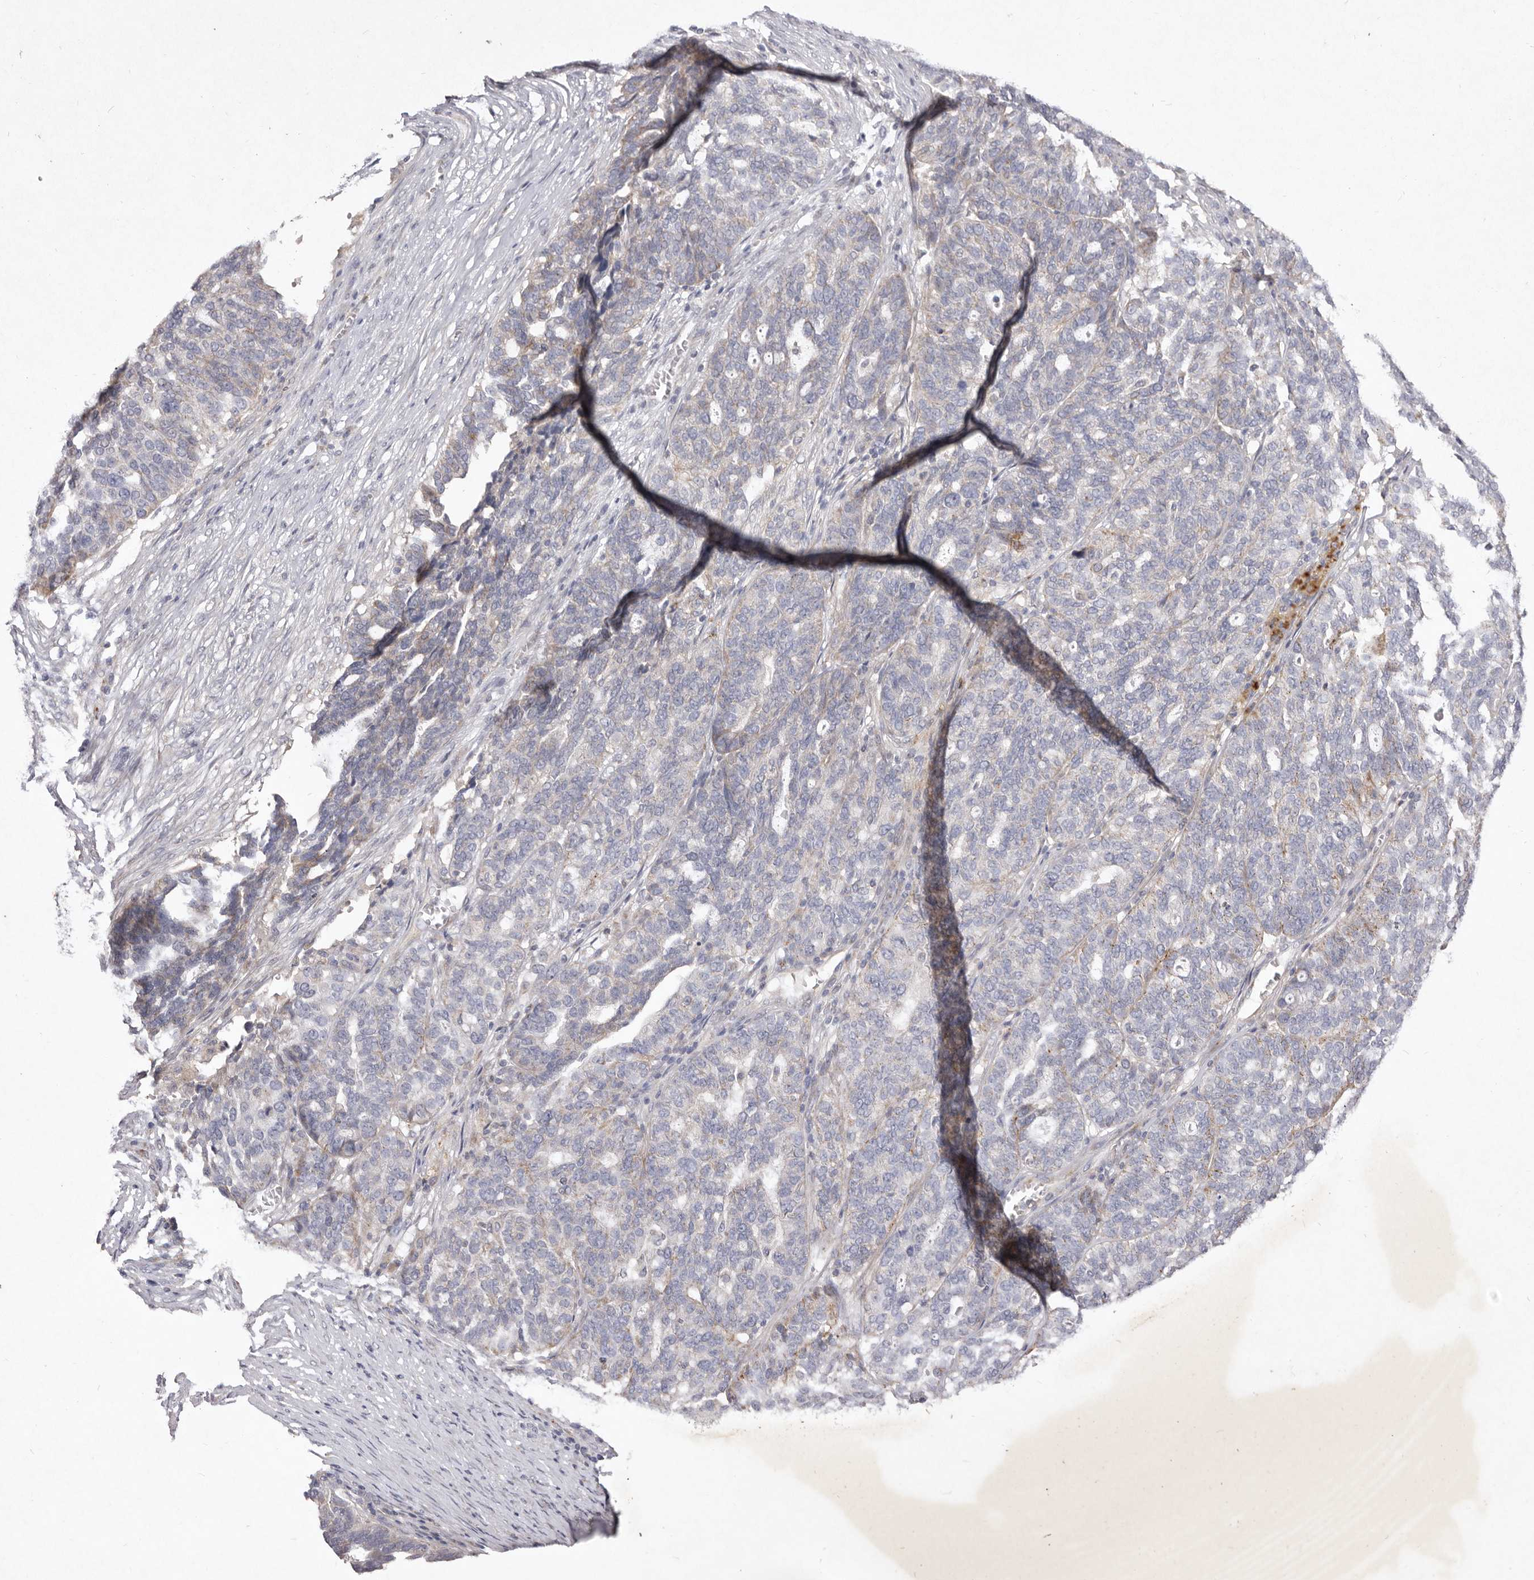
{"staining": {"intensity": "negative", "quantity": "none", "location": "none"}, "tissue": "ovarian cancer", "cell_type": "Tumor cells", "image_type": "cancer", "snomed": [{"axis": "morphology", "description": "Cystadenocarcinoma, serous, NOS"}, {"axis": "topography", "description": "Ovary"}], "caption": "IHC photomicrograph of neoplastic tissue: human ovarian cancer (serous cystadenocarcinoma) stained with DAB (3,3'-diaminobenzidine) reveals no significant protein expression in tumor cells.", "gene": "USP24", "patient": {"sex": "female", "age": 59}}